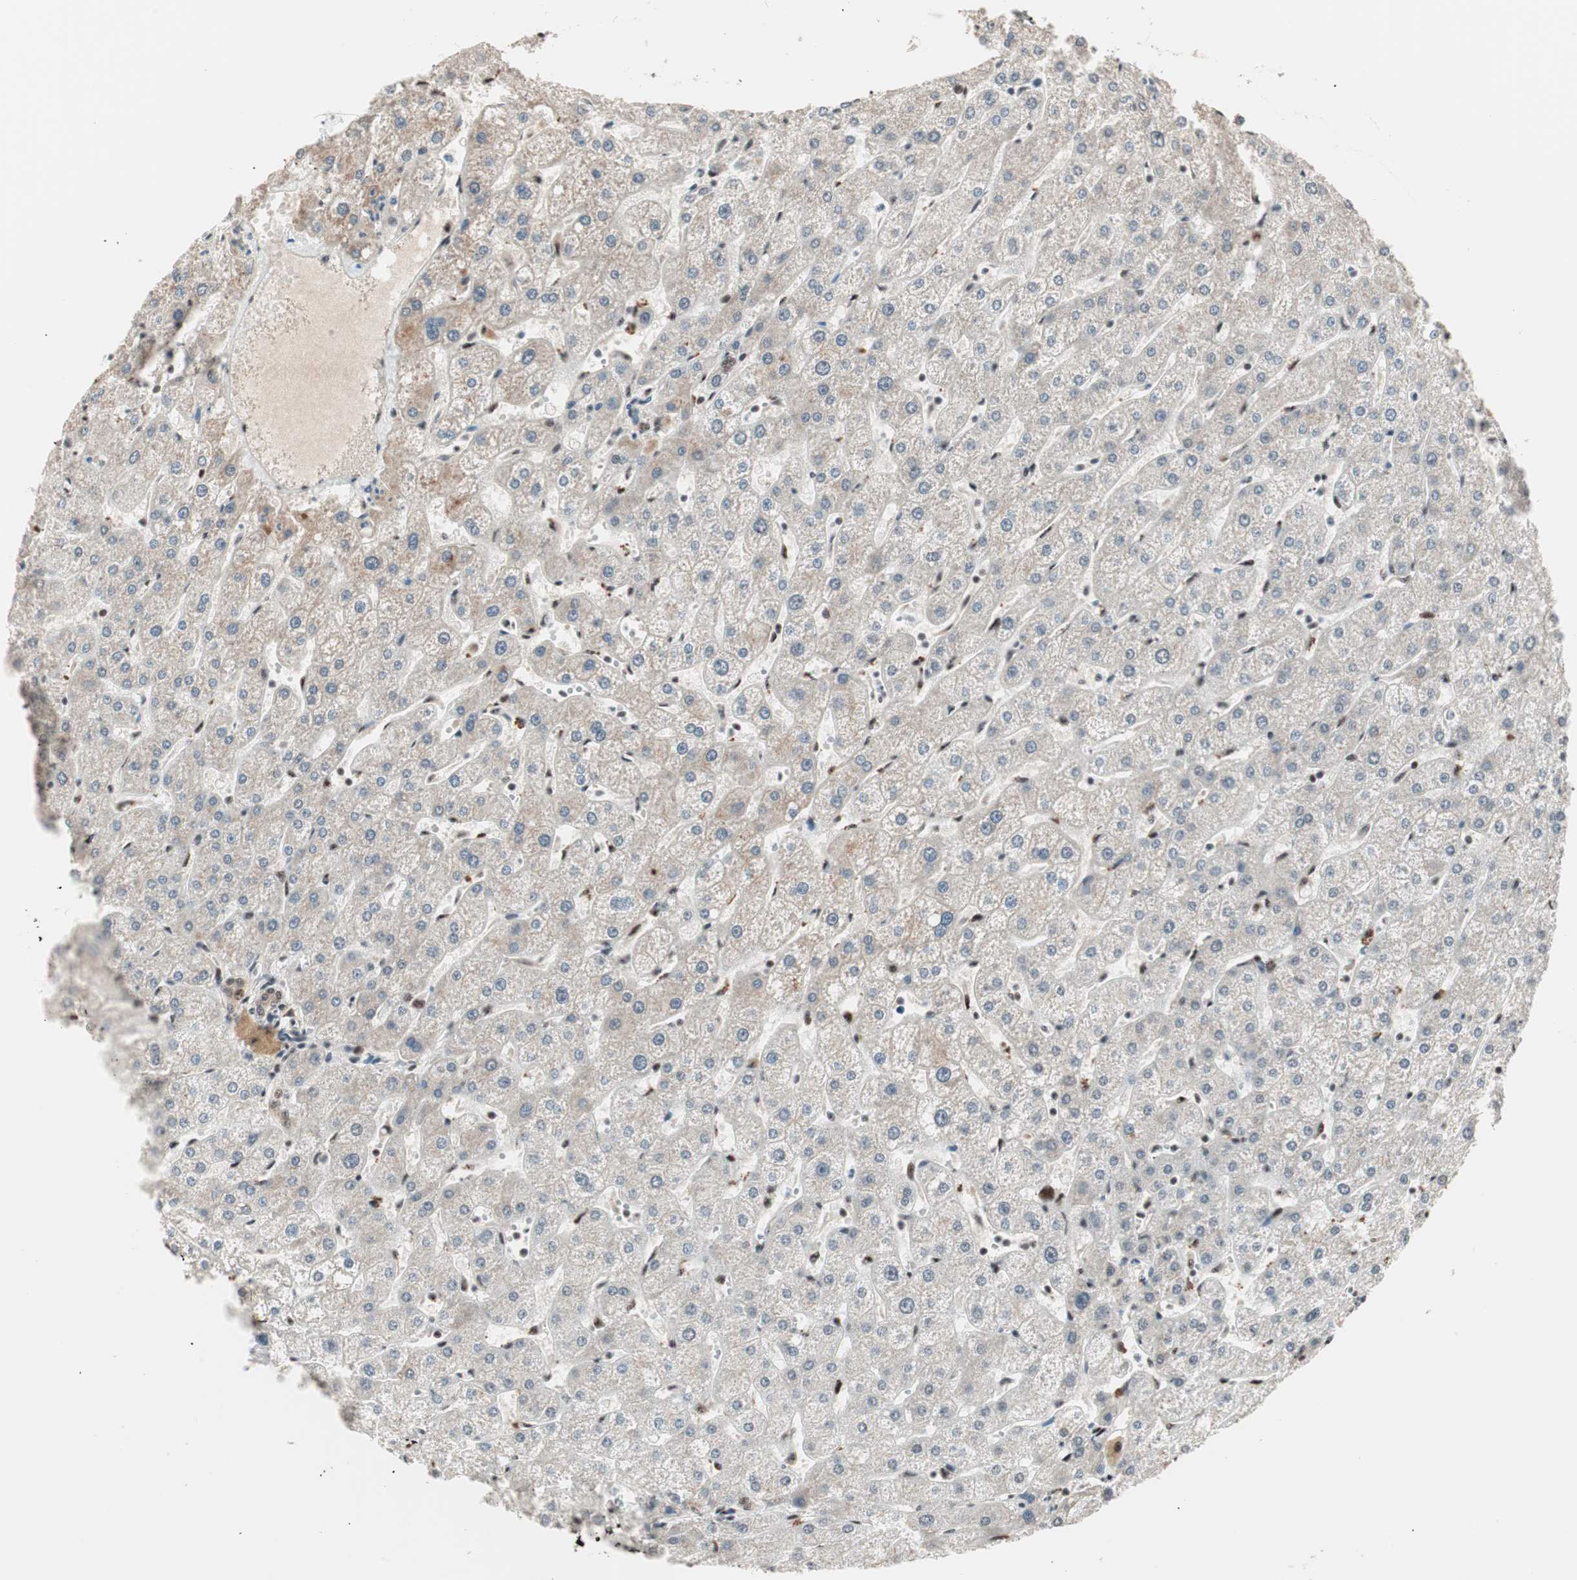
{"staining": {"intensity": "negative", "quantity": "none", "location": "none"}, "tissue": "liver", "cell_type": "Cholangiocytes", "image_type": "normal", "snomed": [{"axis": "morphology", "description": "Normal tissue, NOS"}, {"axis": "topography", "description": "Liver"}], "caption": "Immunohistochemistry (IHC) image of unremarkable liver: human liver stained with DAB (3,3'-diaminobenzidine) exhibits no significant protein expression in cholangiocytes.", "gene": "NR5A2", "patient": {"sex": "male", "age": 67}}